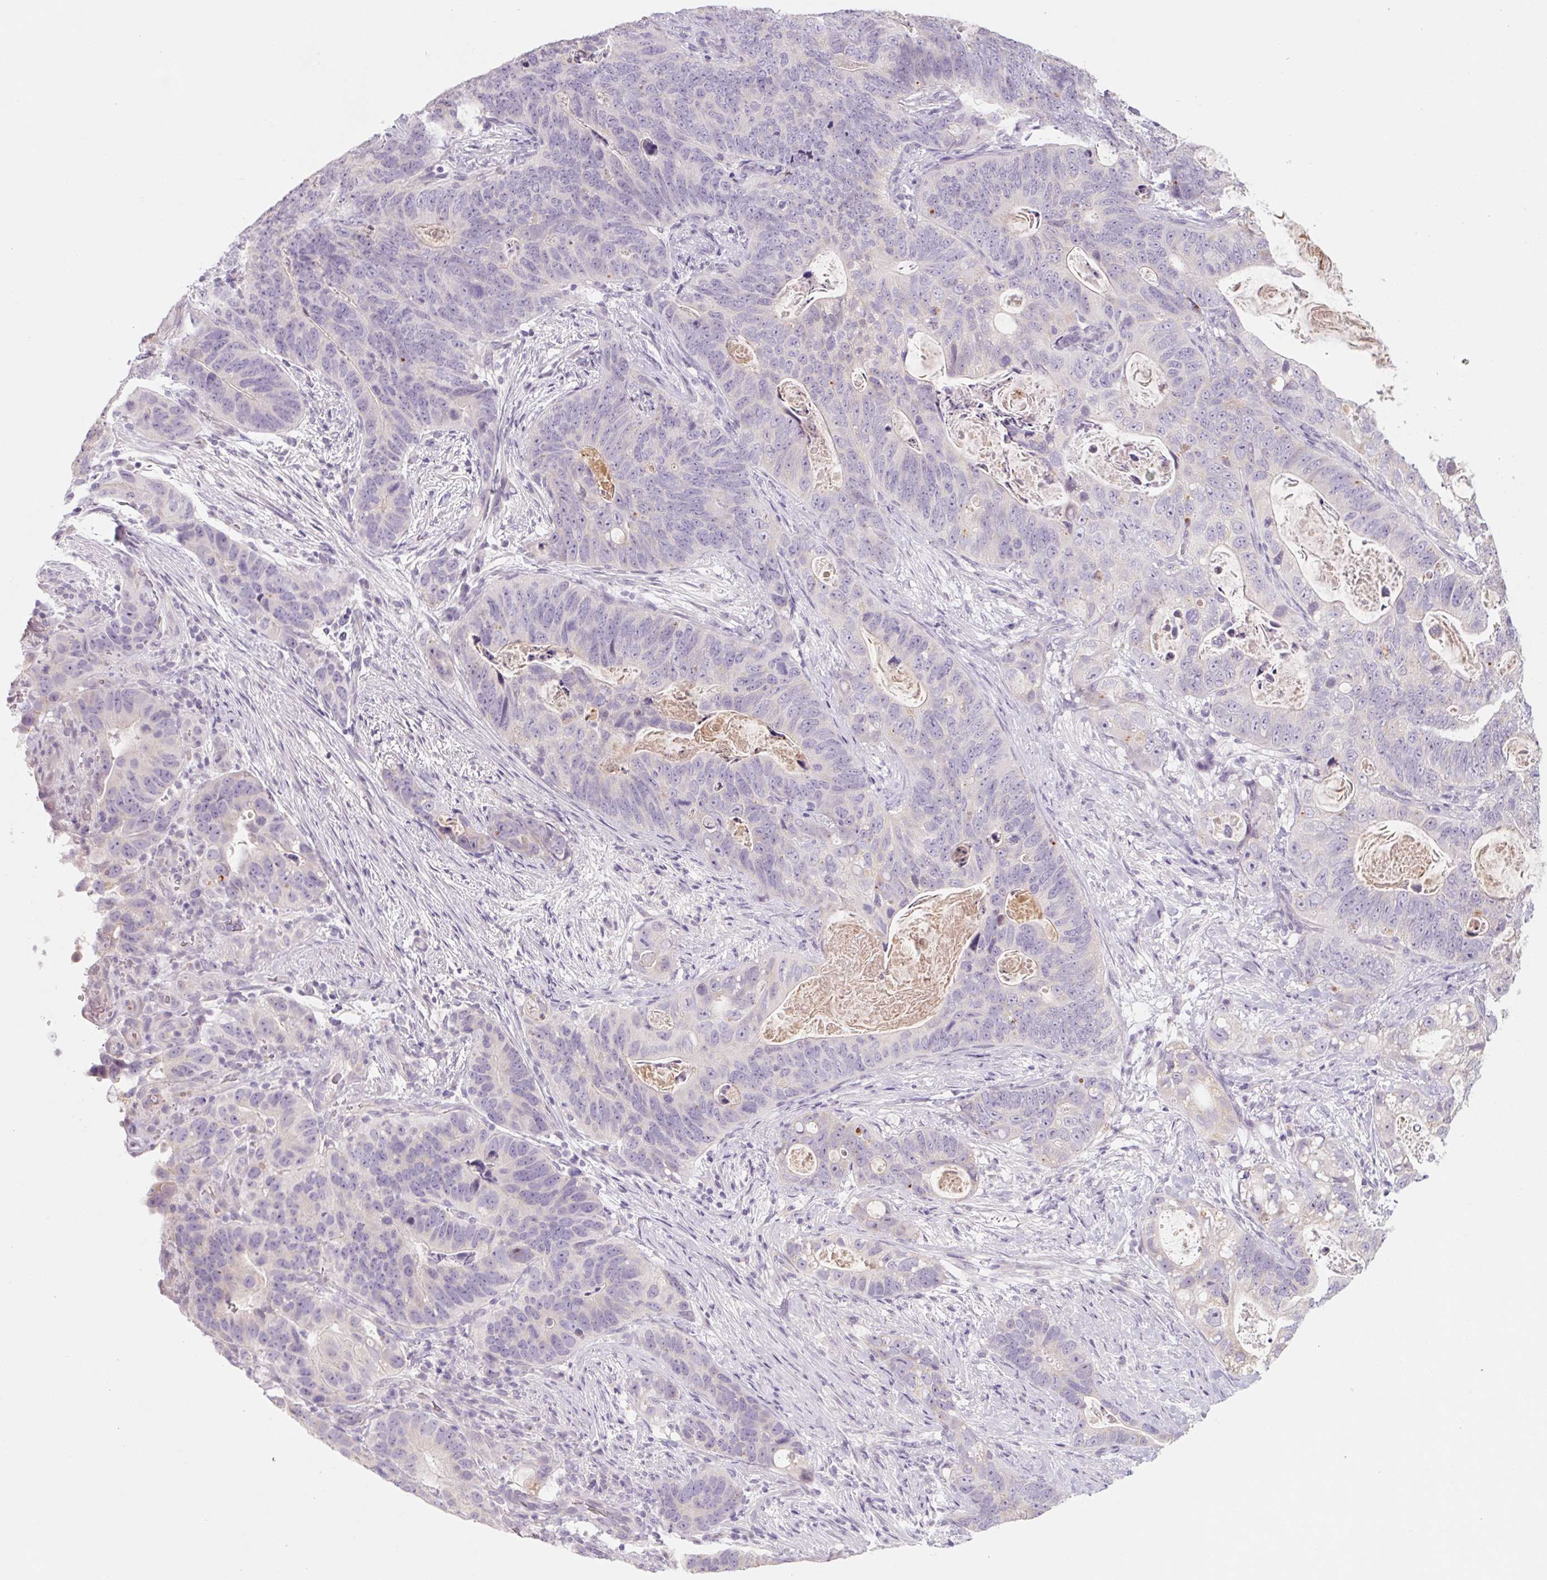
{"staining": {"intensity": "negative", "quantity": "none", "location": "none"}, "tissue": "stomach cancer", "cell_type": "Tumor cells", "image_type": "cancer", "snomed": [{"axis": "morphology", "description": "Normal tissue, NOS"}, {"axis": "morphology", "description": "Adenocarcinoma, NOS"}, {"axis": "topography", "description": "Stomach"}], "caption": "High power microscopy histopathology image of an immunohistochemistry (IHC) image of stomach adenocarcinoma, revealing no significant staining in tumor cells. (Stains: DAB IHC with hematoxylin counter stain, Microscopy: brightfield microscopy at high magnification).", "gene": "POU1F1", "patient": {"sex": "female", "age": 89}}